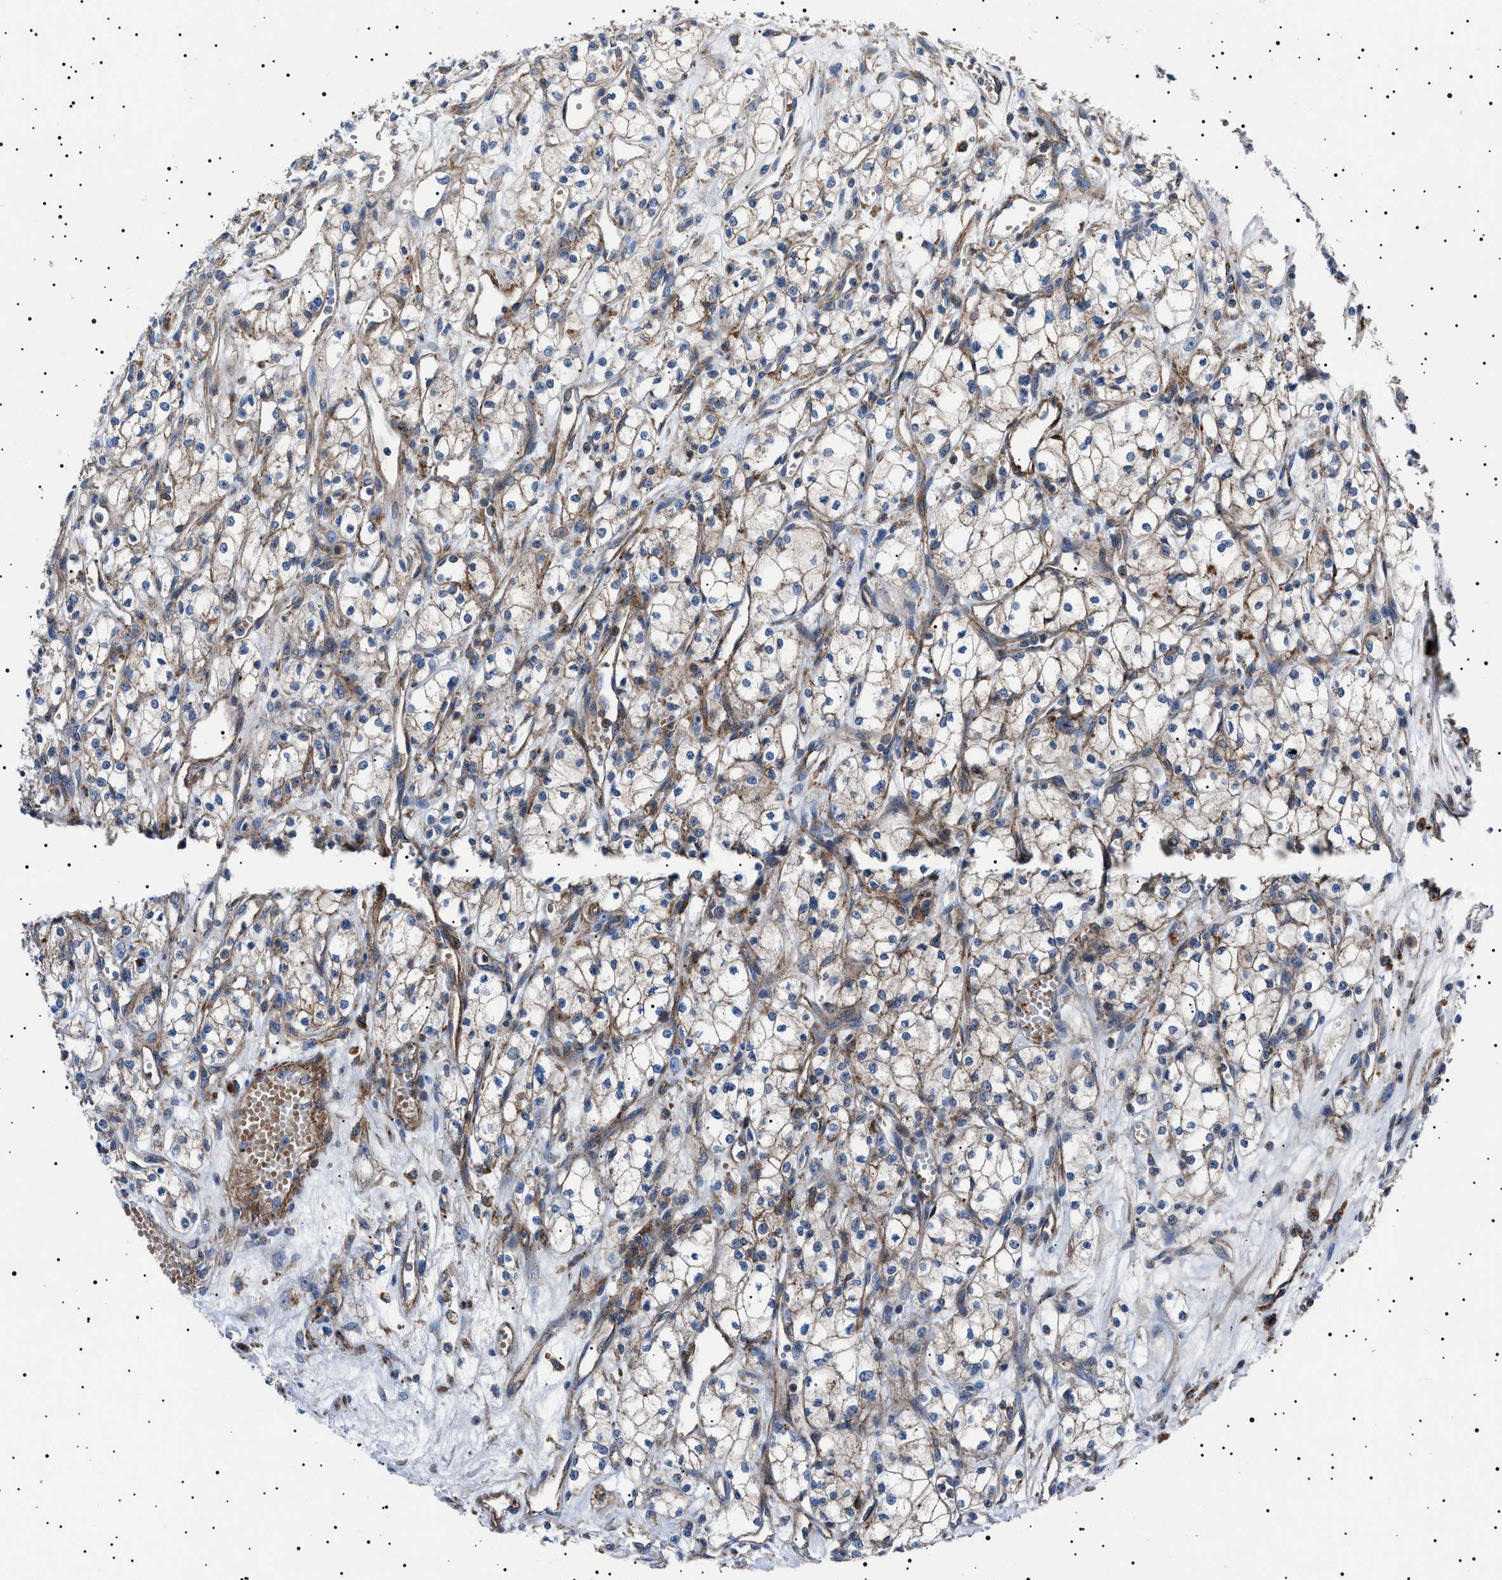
{"staining": {"intensity": "weak", "quantity": "<25%", "location": "cytoplasmic/membranous"}, "tissue": "renal cancer", "cell_type": "Tumor cells", "image_type": "cancer", "snomed": [{"axis": "morphology", "description": "Adenocarcinoma, NOS"}, {"axis": "topography", "description": "Kidney"}], "caption": "The micrograph shows no staining of tumor cells in renal adenocarcinoma. (Immunohistochemistry (ihc), brightfield microscopy, high magnification).", "gene": "NEU1", "patient": {"sex": "male", "age": 59}}